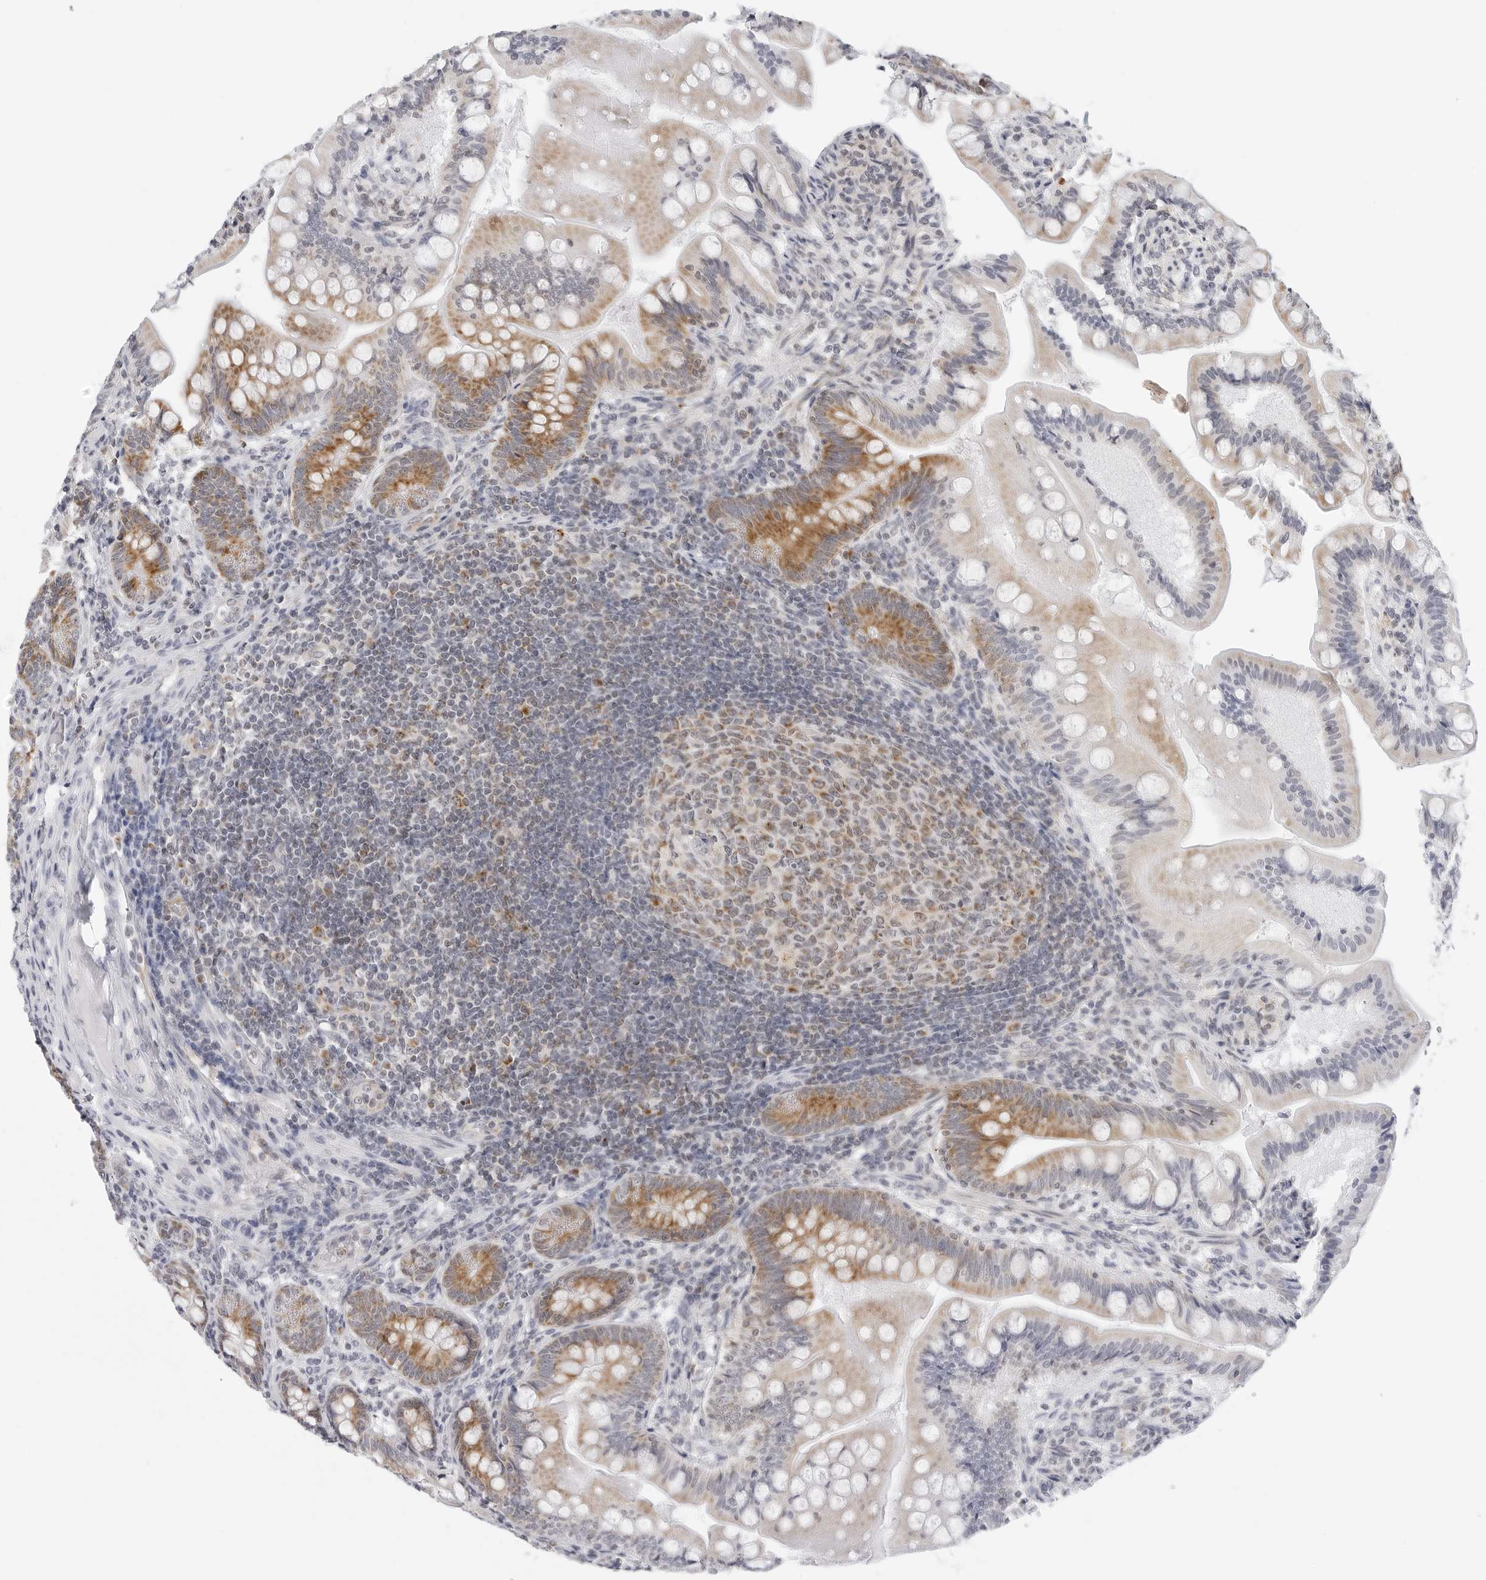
{"staining": {"intensity": "moderate", "quantity": "25%-75%", "location": "cytoplasmic/membranous"}, "tissue": "small intestine", "cell_type": "Glandular cells", "image_type": "normal", "snomed": [{"axis": "morphology", "description": "Normal tissue, NOS"}, {"axis": "topography", "description": "Small intestine"}], "caption": "Moderate cytoplasmic/membranous expression for a protein is present in about 25%-75% of glandular cells of benign small intestine using immunohistochemistry.", "gene": "CIART", "patient": {"sex": "male", "age": 7}}